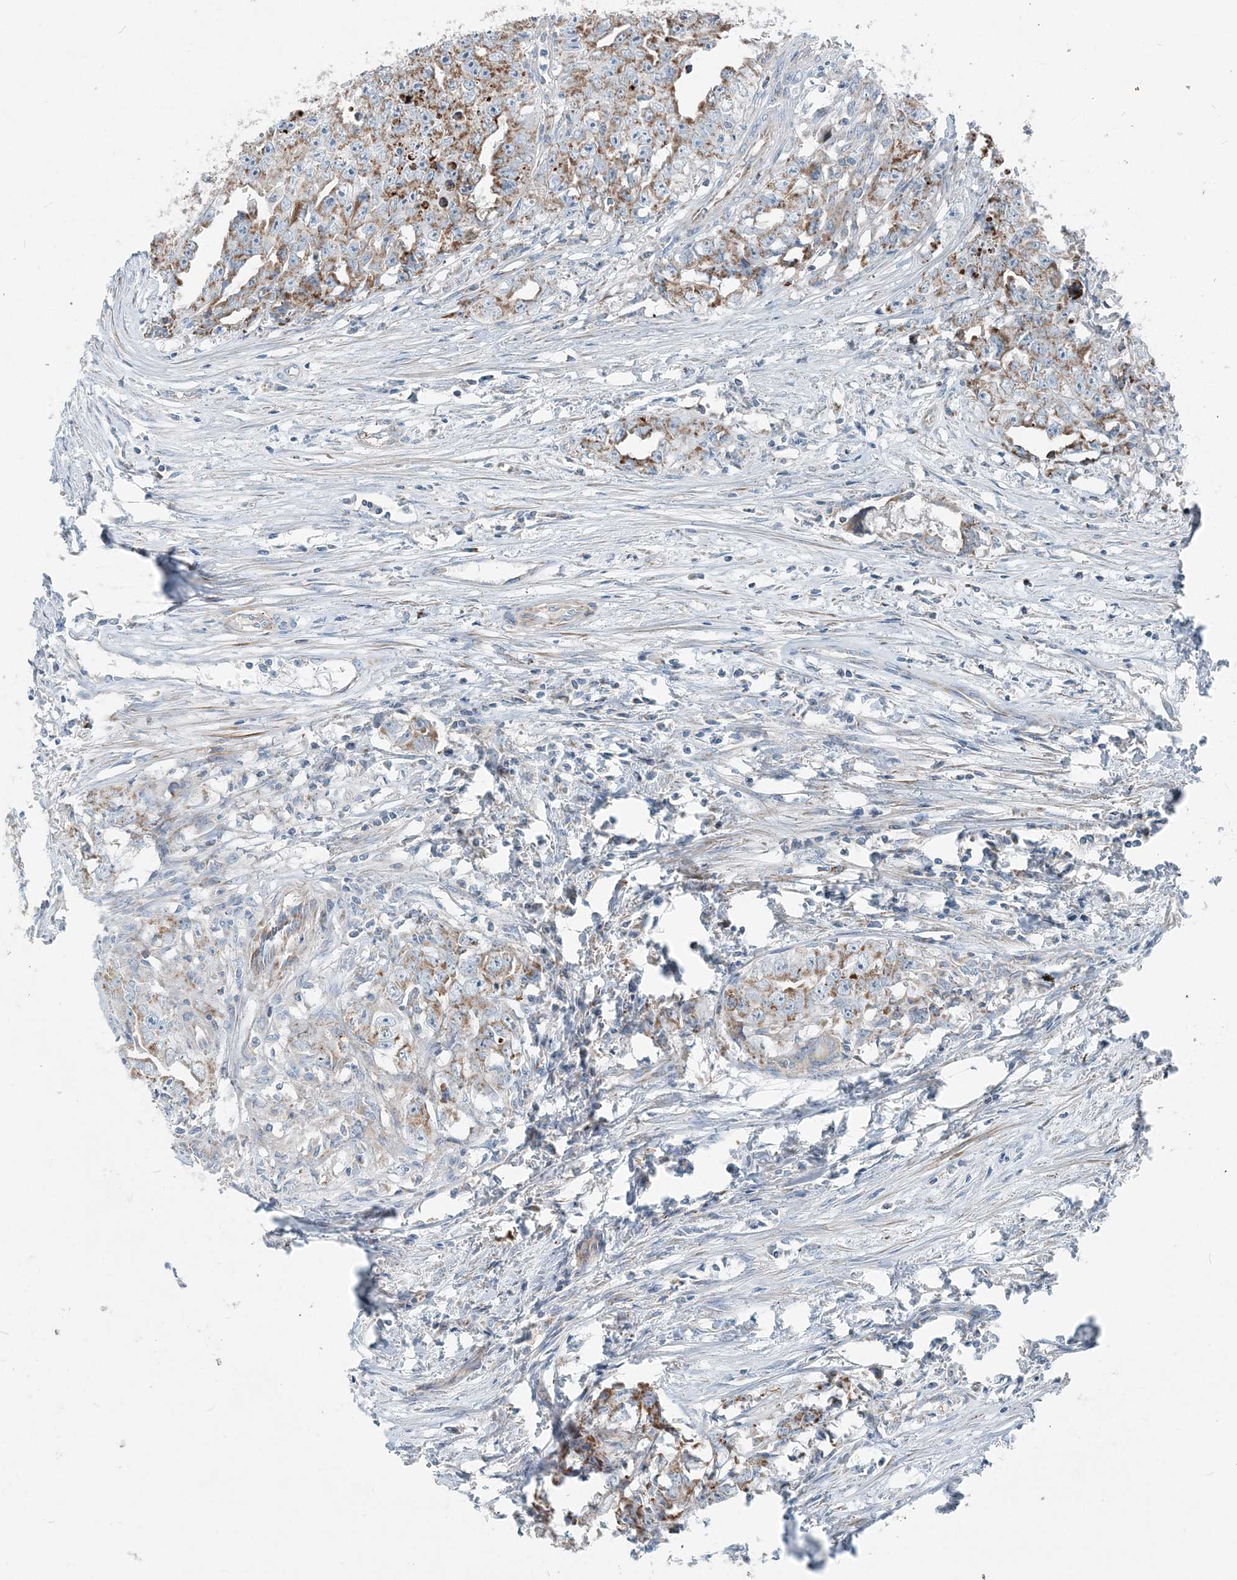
{"staining": {"intensity": "moderate", "quantity": ">75%", "location": "cytoplasmic/membranous"}, "tissue": "testis cancer", "cell_type": "Tumor cells", "image_type": "cancer", "snomed": [{"axis": "morphology", "description": "Seminoma, NOS"}, {"axis": "morphology", "description": "Carcinoma, Embryonal, NOS"}, {"axis": "topography", "description": "Testis"}], "caption": "Testis cancer (seminoma) stained with a protein marker displays moderate staining in tumor cells.", "gene": "INTU", "patient": {"sex": "male", "age": 43}}